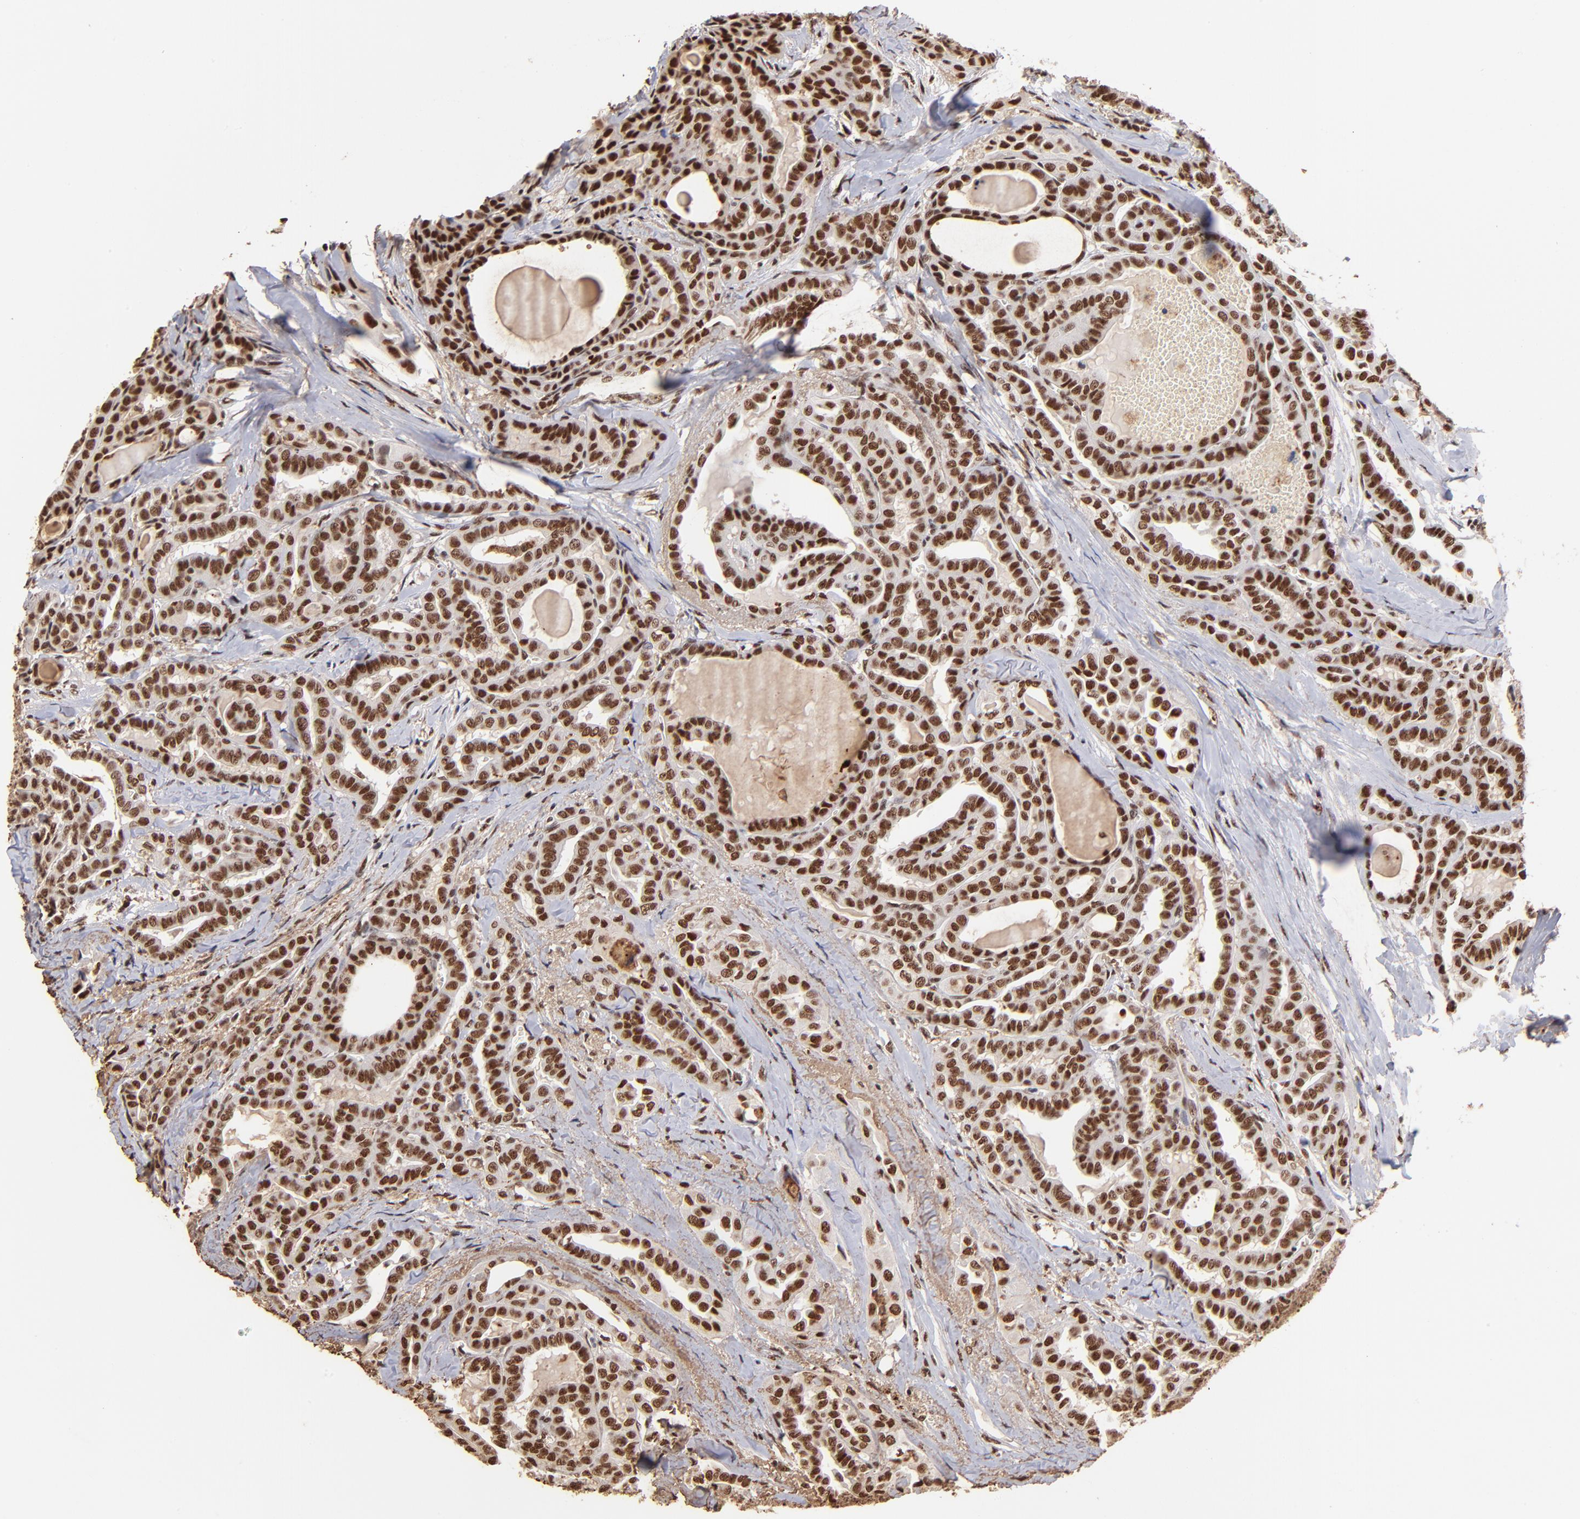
{"staining": {"intensity": "strong", "quantity": ">75%", "location": "cytoplasmic/membranous,nuclear"}, "tissue": "thyroid cancer", "cell_type": "Tumor cells", "image_type": "cancer", "snomed": [{"axis": "morphology", "description": "Carcinoma, NOS"}, {"axis": "topography", "description": "Thyroid gland"}], "caption": "Thyroid carcinoma stained with DAB immunohistochemistry (IHC) exhibits high levels of strong cytoplasmic/membranous and nuclear positivity in about >75% of tumor cells.", "gene": "ZNF146", "patient": {"sex": "female", "age": 91}}